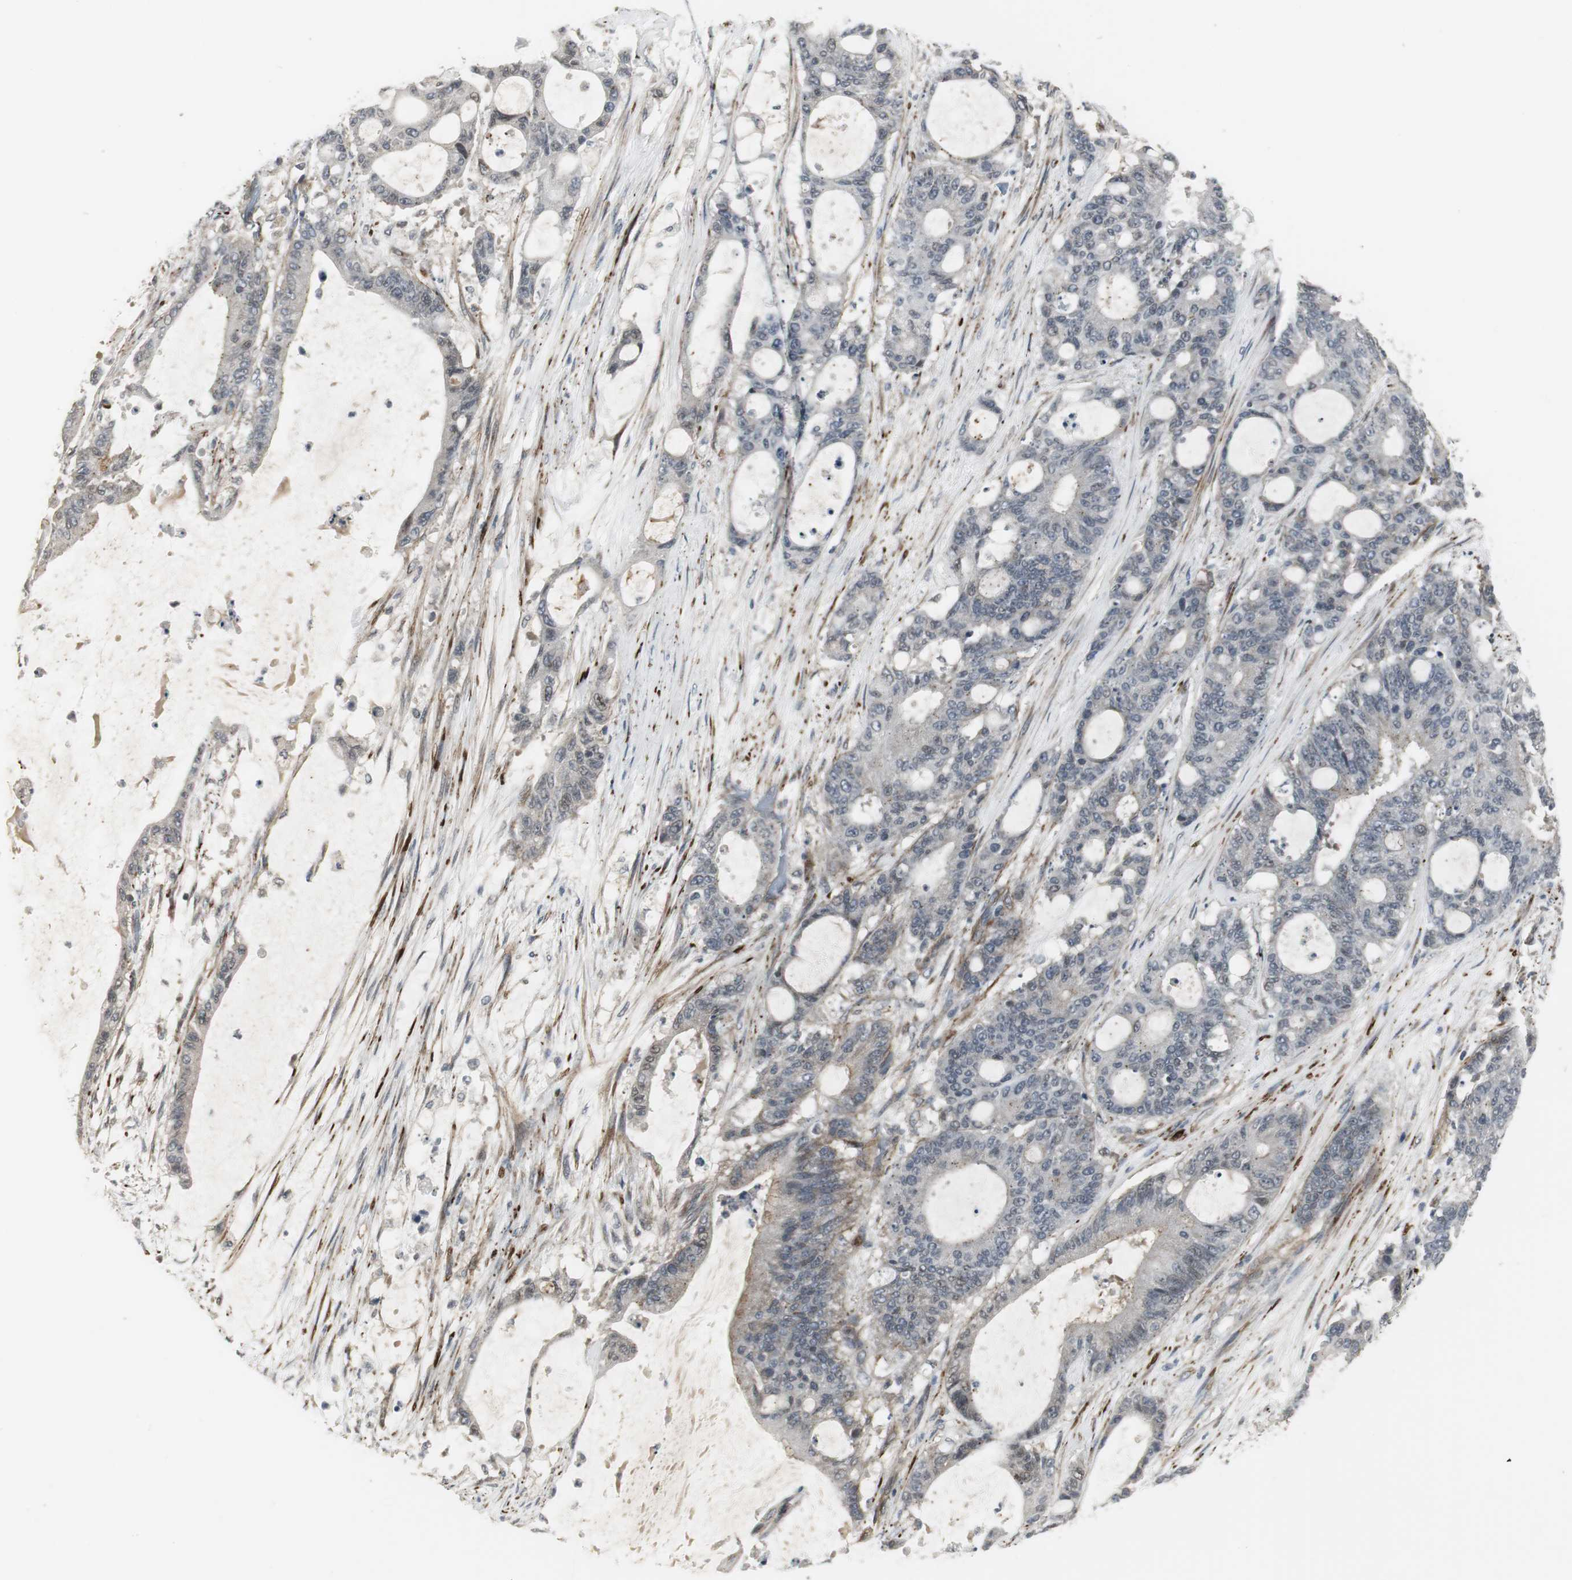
{"staining": {"intensity": "weak", "quantity": "<25%", "location": "cytoplasmic/membranous"}, "tissue": "liver cancer", "cell_type": "Tumor cells", "image_type": "cancer", "snomed": [{"axis": "morphology", "description": "Cholangiocarcinoma"}, {"axis": "topography", "description": "Liver"}], "caption": "This image is of liver cancer stained with IHC to label a protein in brown with the nuclei are counter-stained blue. There is no expression in tumor cells. The staining is performed using DAB brown chromogen with nuclei counter-stained in using hematoxylin.", "gene": "SCYL3", "patient": {"sex": "female", "age": 73}}